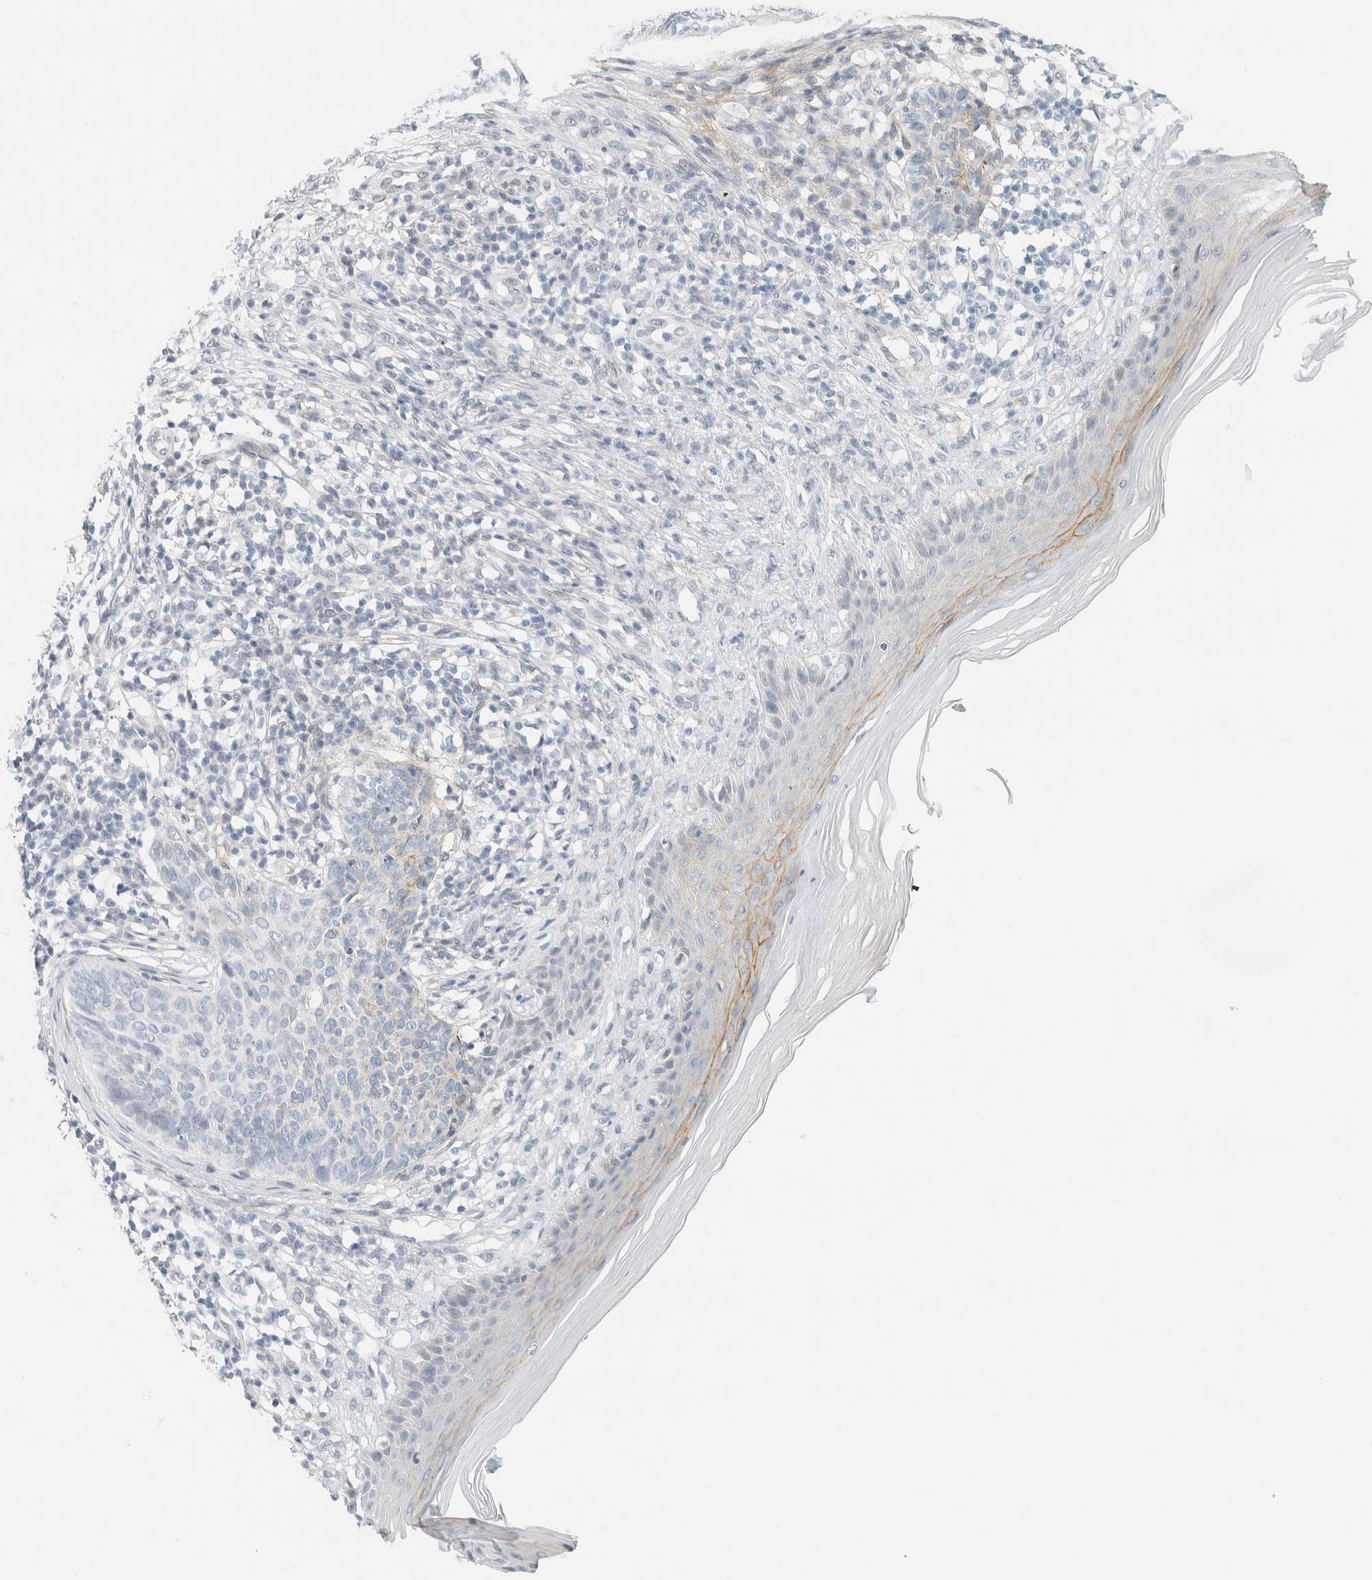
{"staining": {"intensity": "negative", "quantity": "none", "location": "none"}, "tissue": "skin cancer", "cell_type": "Tumor cells", "image_type": "cancer", "snomed": [{"axis": "morphology", "description": "Normal tissue, NOS"}, {"axis": "morphology", "description": "Basal cell carcinoma"}, {"axis": "topography", "description": "Skin"}], "caption": "Histopathology image shows no protein positivity in tumor cells of skin basal cell carcinoma tissue.", "gene": "C1QTNF12", "patient": {"sex": "male", "age": 50}}